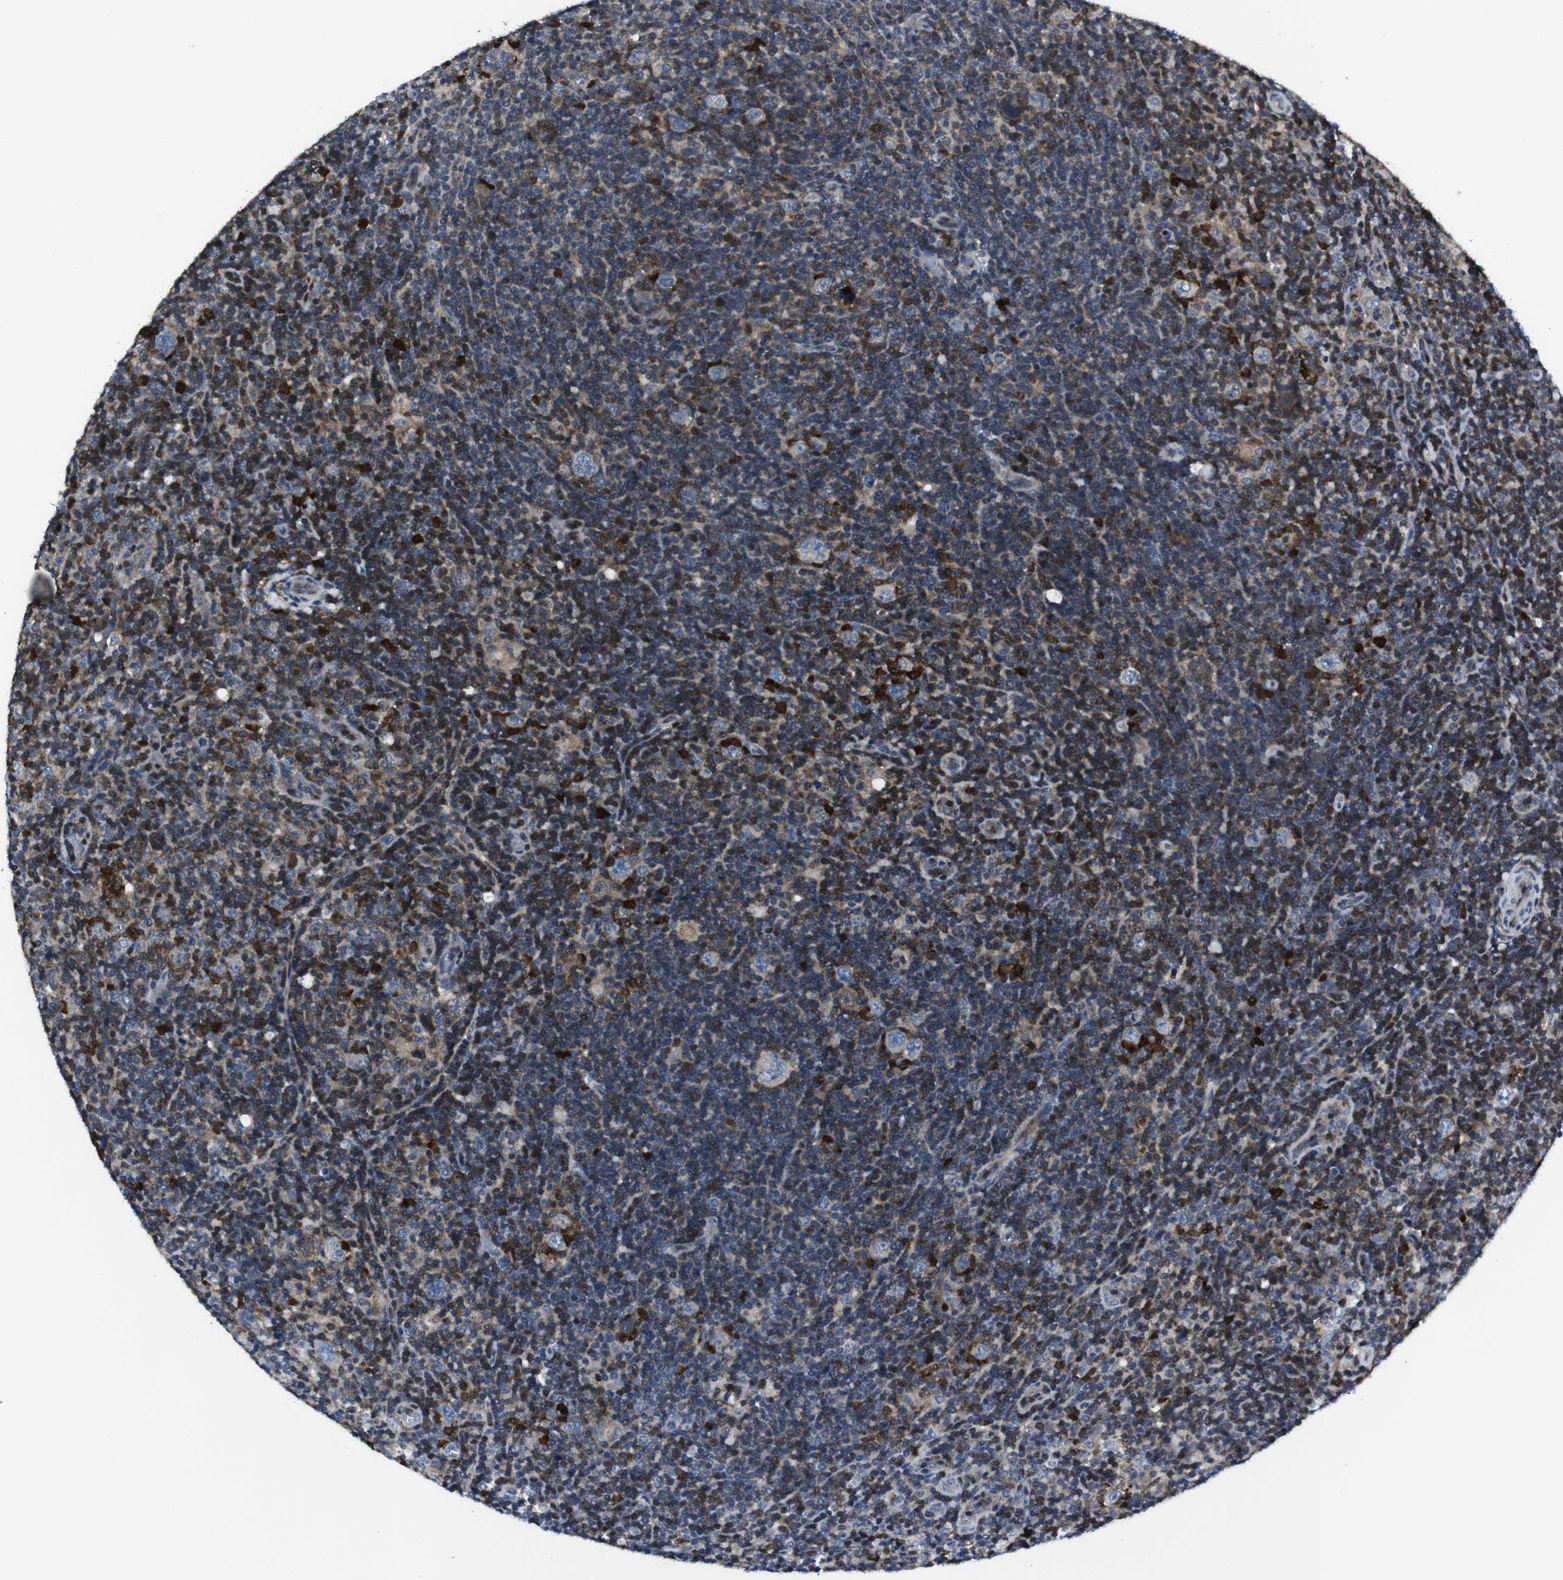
{"staining": {"intensity": "negative", "quantity": "none", "location": "none"}, "tissue": "lymphoma", "cell_type": "Tumor cells", "image_type": "cancer", "snomed": [{"axis": "morphology", "description": "Hodgkin's disease, NOS"}, {"axis": "topography", "description": "Lymph node"}], "caption": "Immunohistochemistry micrograph of Hodgkin's disease stained for a protein (brown), which reveals no staining in tumor cells. (DAB (3,3'-diaminobenzidine) immunohistochemistry with hematoxylin counter stain).", "gene": "STAT4", "patient": {"sex": "female", "age": 57}}